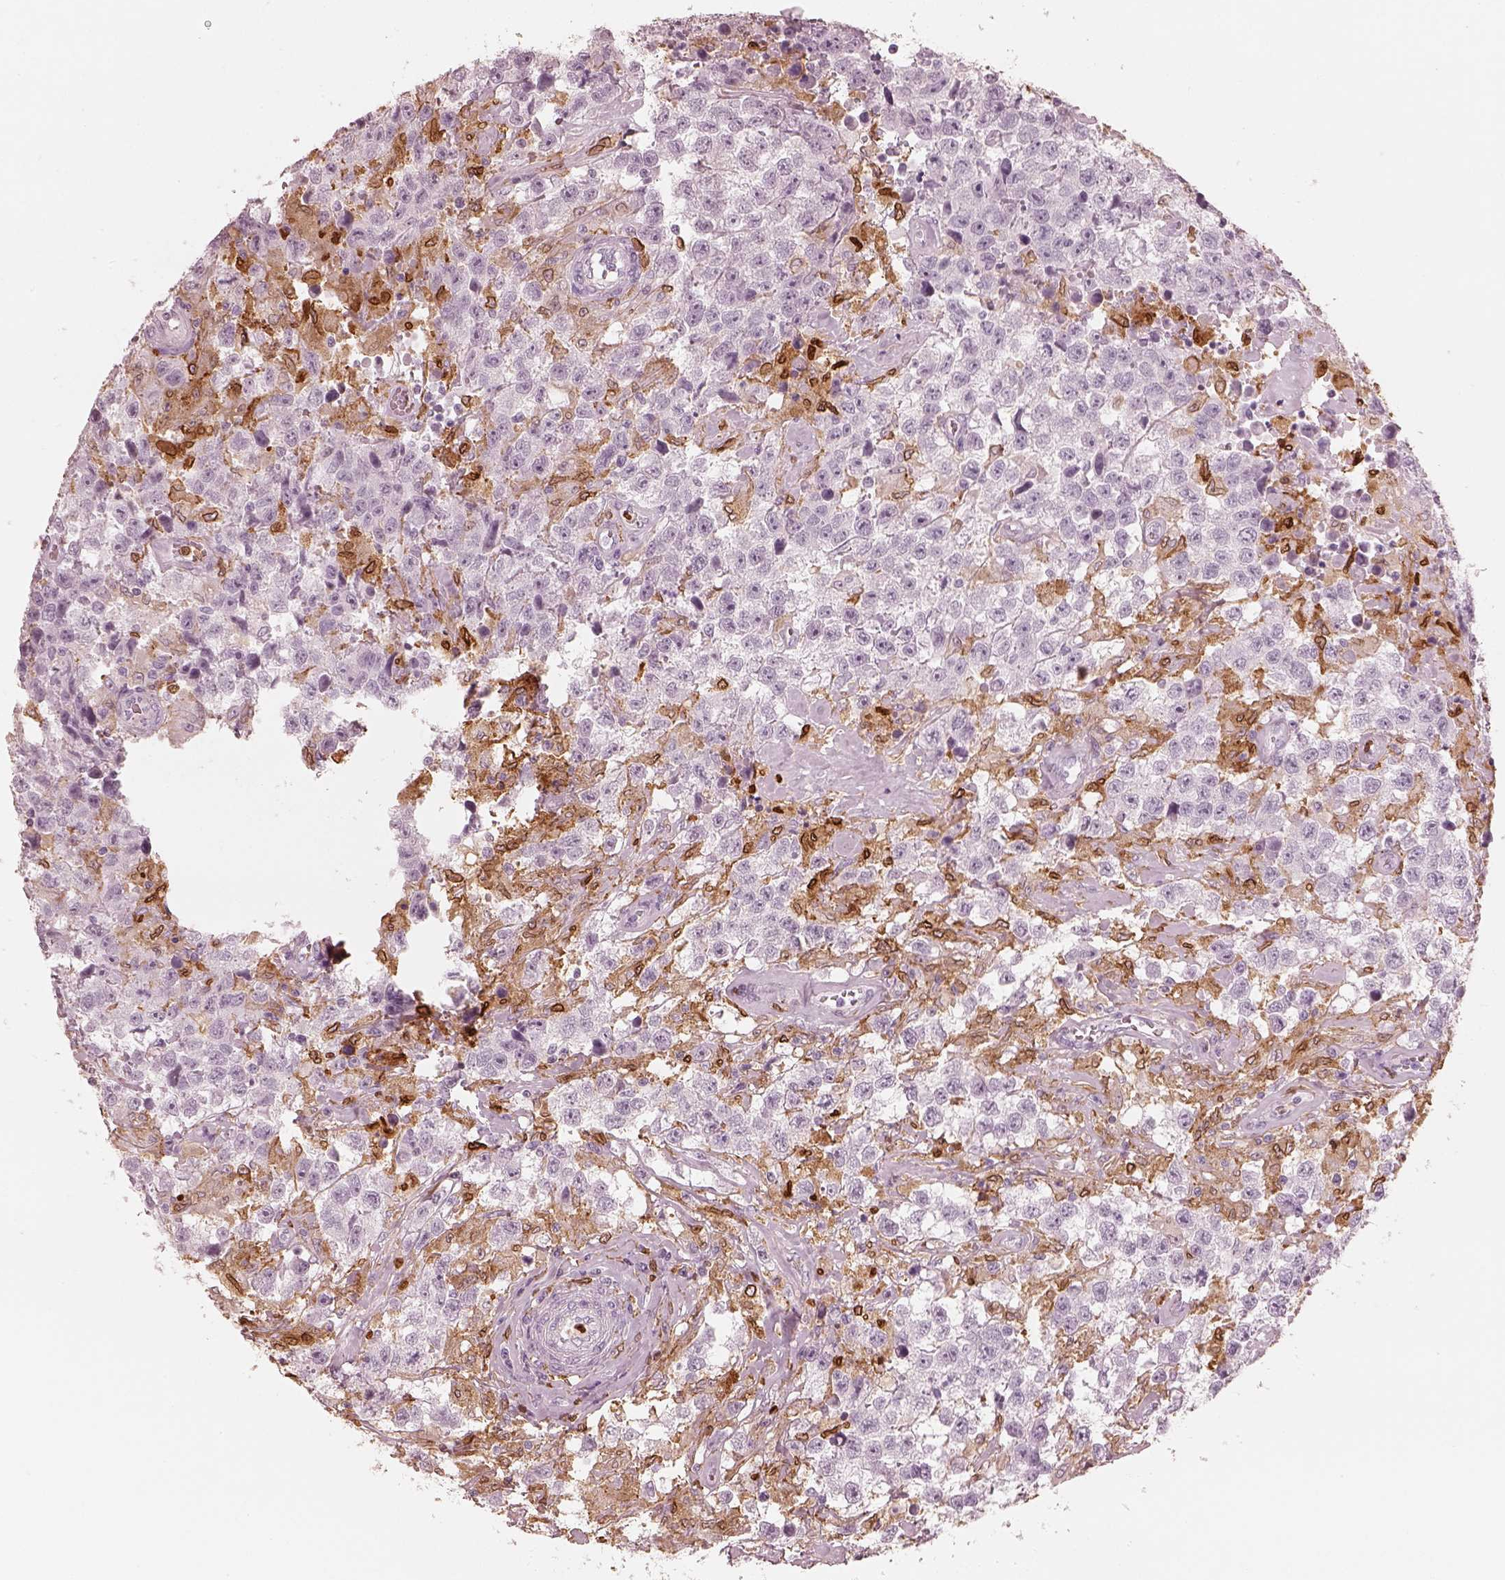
{"staining": {"intensity": "negative", "quantity": "none", "location": "none"}, "tissue": "testis cancer", "cell_type": "Tumor cells", "image_type": "cancer", "snomed": [{"axis": "morphology", "description": "Seminoma, NOS"}, {"axis": "topography", "description": "Testis"}], "caption": "A high-resolution histopathology image shows immunohistochemistry (IHC) staining of testis cancer (seminoma), which reveals no significant expression in tumor cells.", "gene": "ALOX5", "patient": {"sex": "male", "age": 43}}